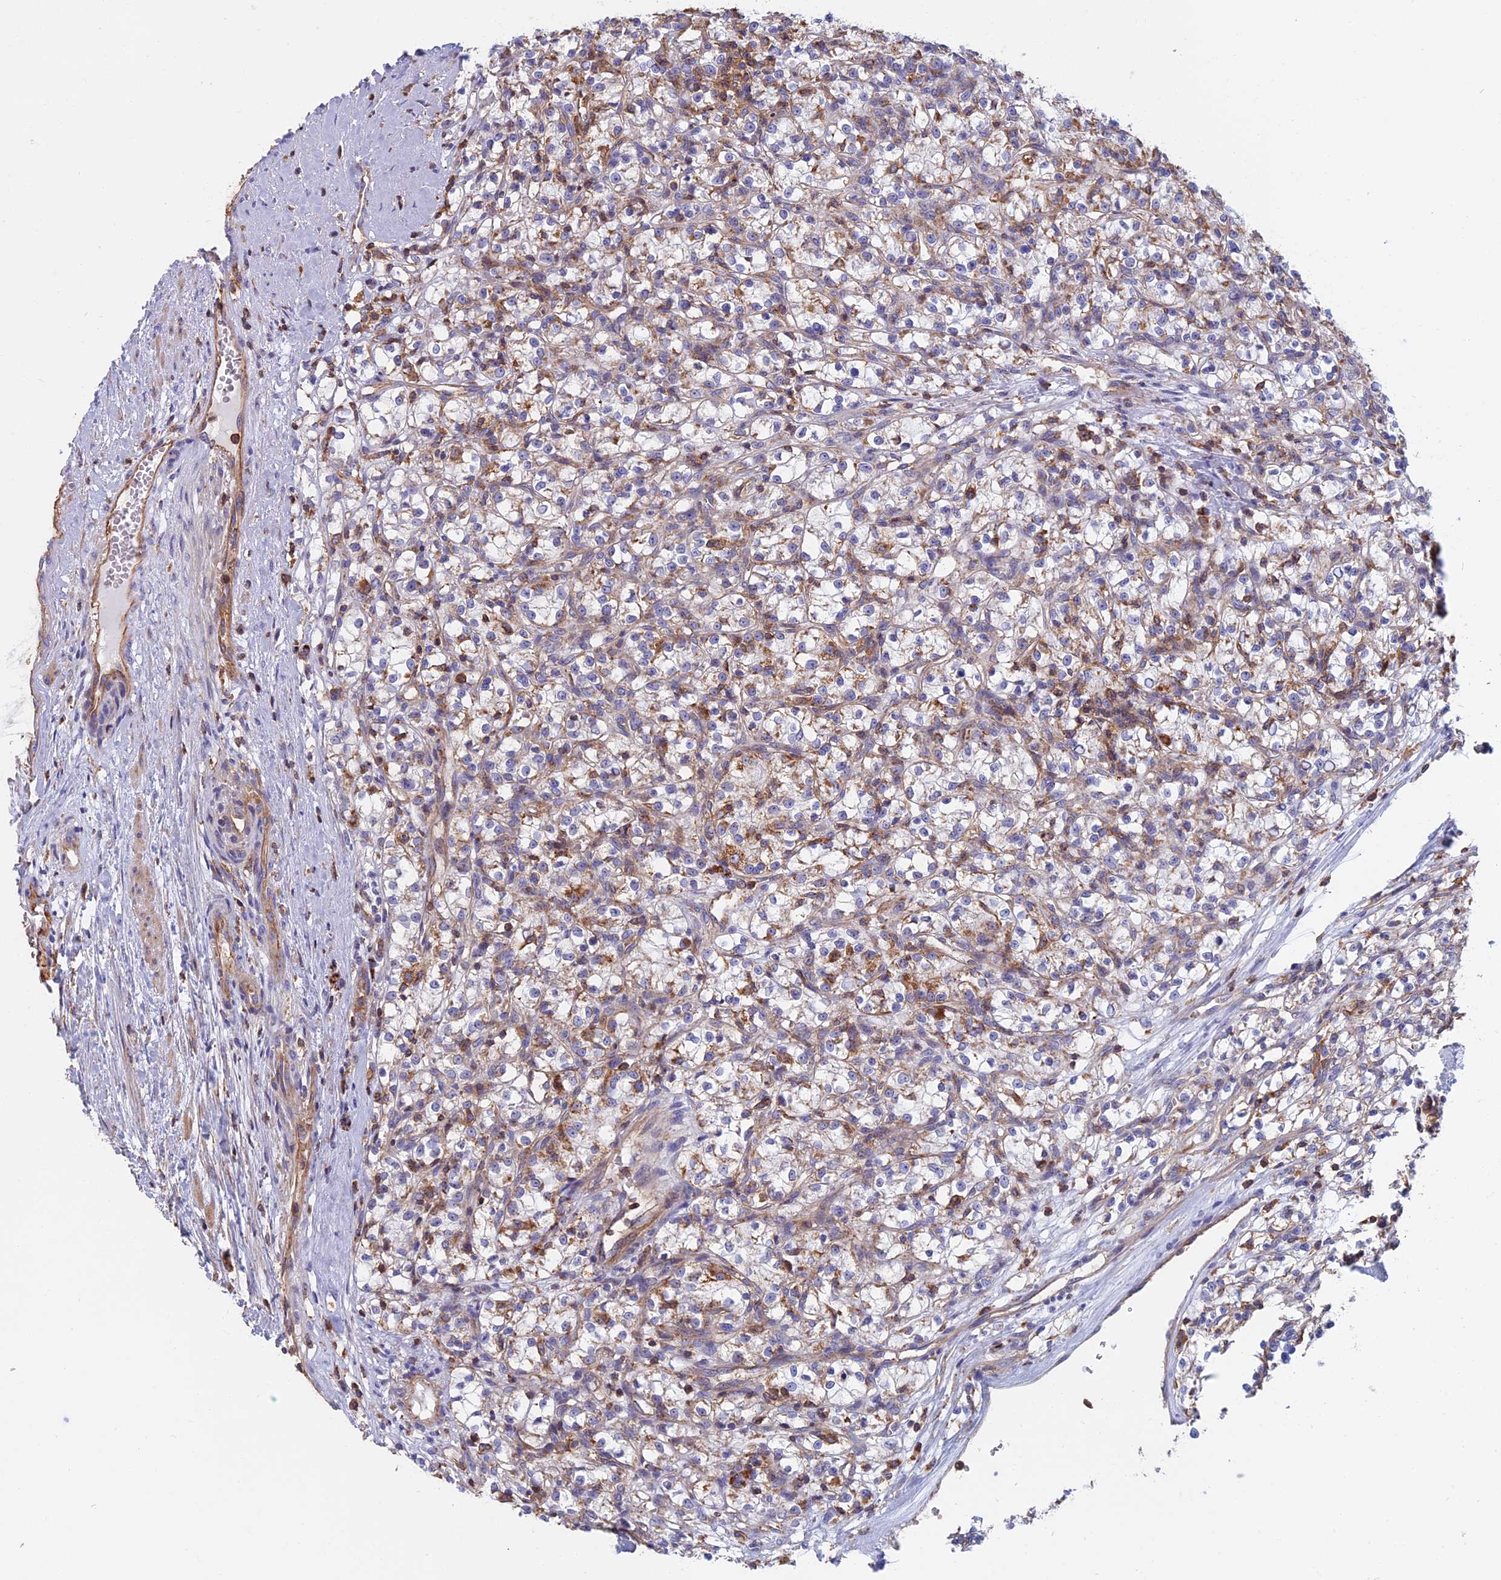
{"staining": {"intensity": "moderate", "quantity": "<25%", "location": "cytoplasmic/membranous"}, "tissue": "renal cancer", "cell_type": "Tumor cells", "image_type": "cancer", "snomed": [{"axis": "morphology", "description": "Adenocarcinoma, NOS"}, {"axis": "topography", "description": "Kidney"}], "caption": "Tumor cells demonstrate moderate cytoplasmic/membranous expression in approximately <25% of cells in renal adenocarcinoma.", "gene": "HSD17B8", "patient": {"sex": "female", "age": 59}}